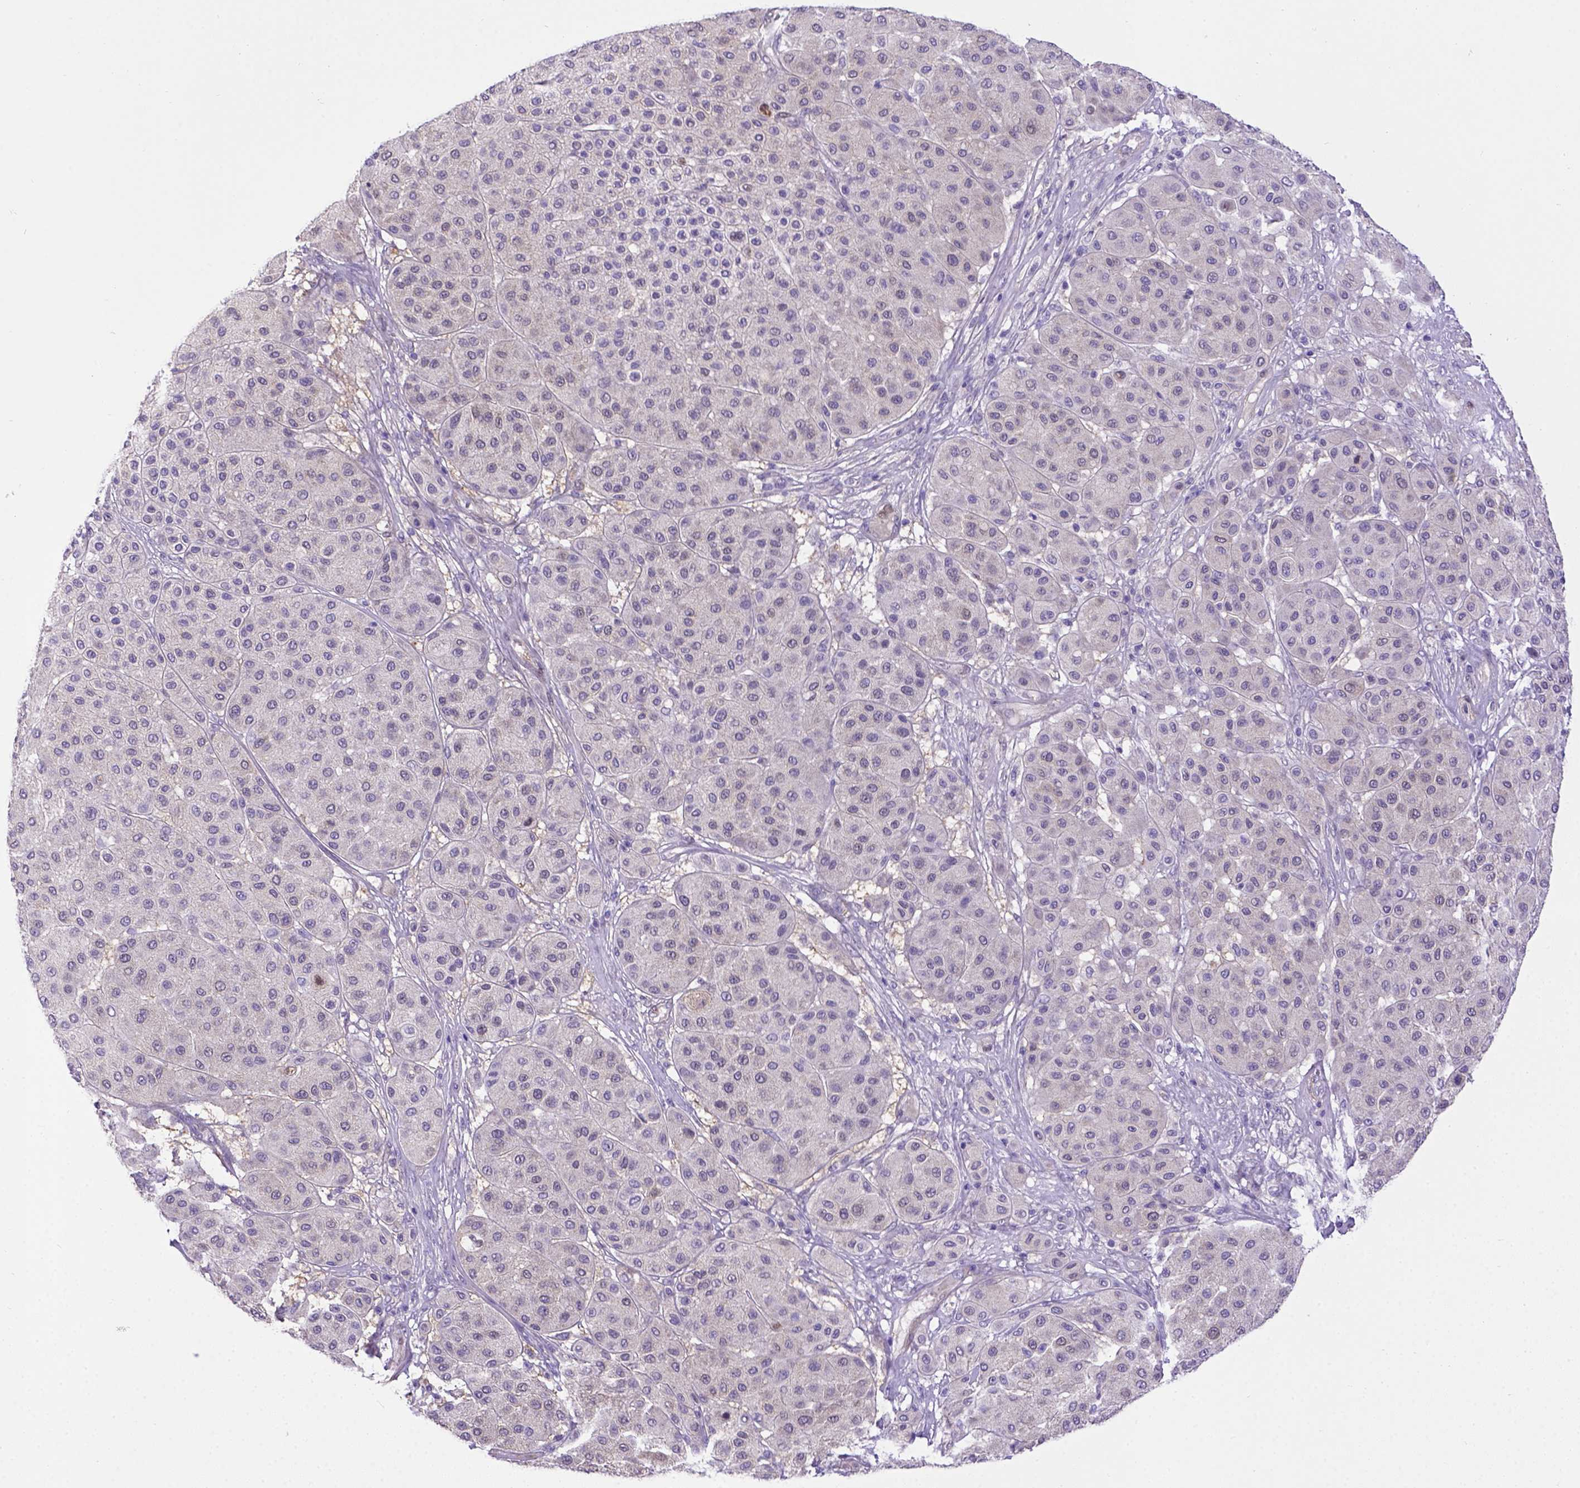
{"staining": {"intensity": "negative", "quantity": "none", "location": "none"}, "tissue": "melanoma", "cell_type": "Tumor cells", "image_type": "cancer", "snomed": [{"axis": "morphology", "description": "Malignant melanoma, Metastatic site"}, {"axis": "topography", "description": "Smooth muscle"}], "caption": "A micrograph of human melanoma is negative for staining in tumor cells.", "gene": "BTN1A1", "patient": {"sex": "male", "age": 41}}